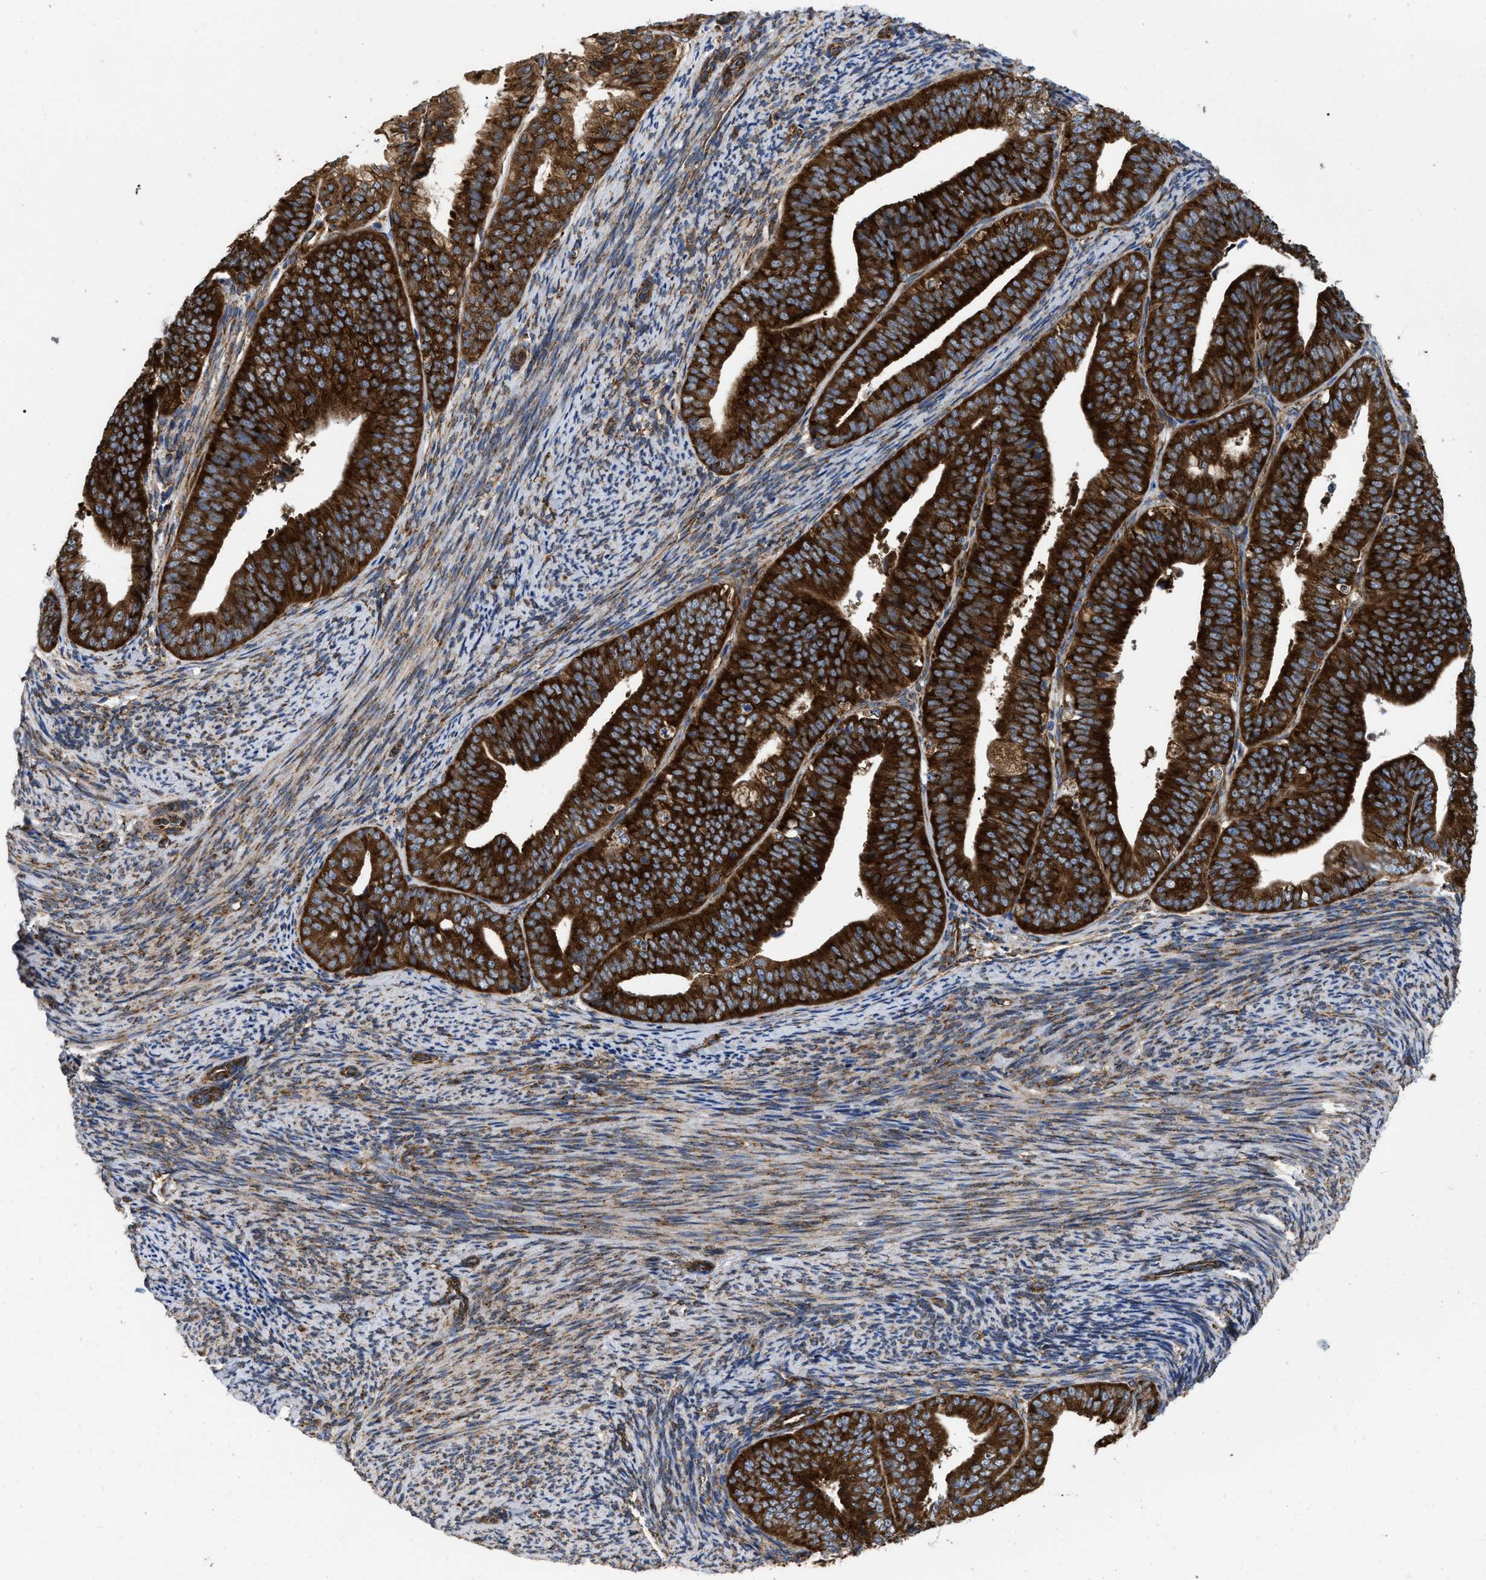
{"staining": {"intensity": "strong", "quantity": ">75%", "location": "cytoplasmic/membranous"}, "tissue": "endometrial cancer", "cell_type": "Tumor cells", "image_type": "cancer", "snomed": [{"axis": "morphology", "description": "Adenocarcinoma, NOS"}, {"axis": "topography", "description": "Endometrium"}], "caption": "Endometrial adenocarcinoma stained with a protein marker displays strong staining in tumor cells.", "gene": "FAM120A", "patient": {"sex": "female", "age": 63}}